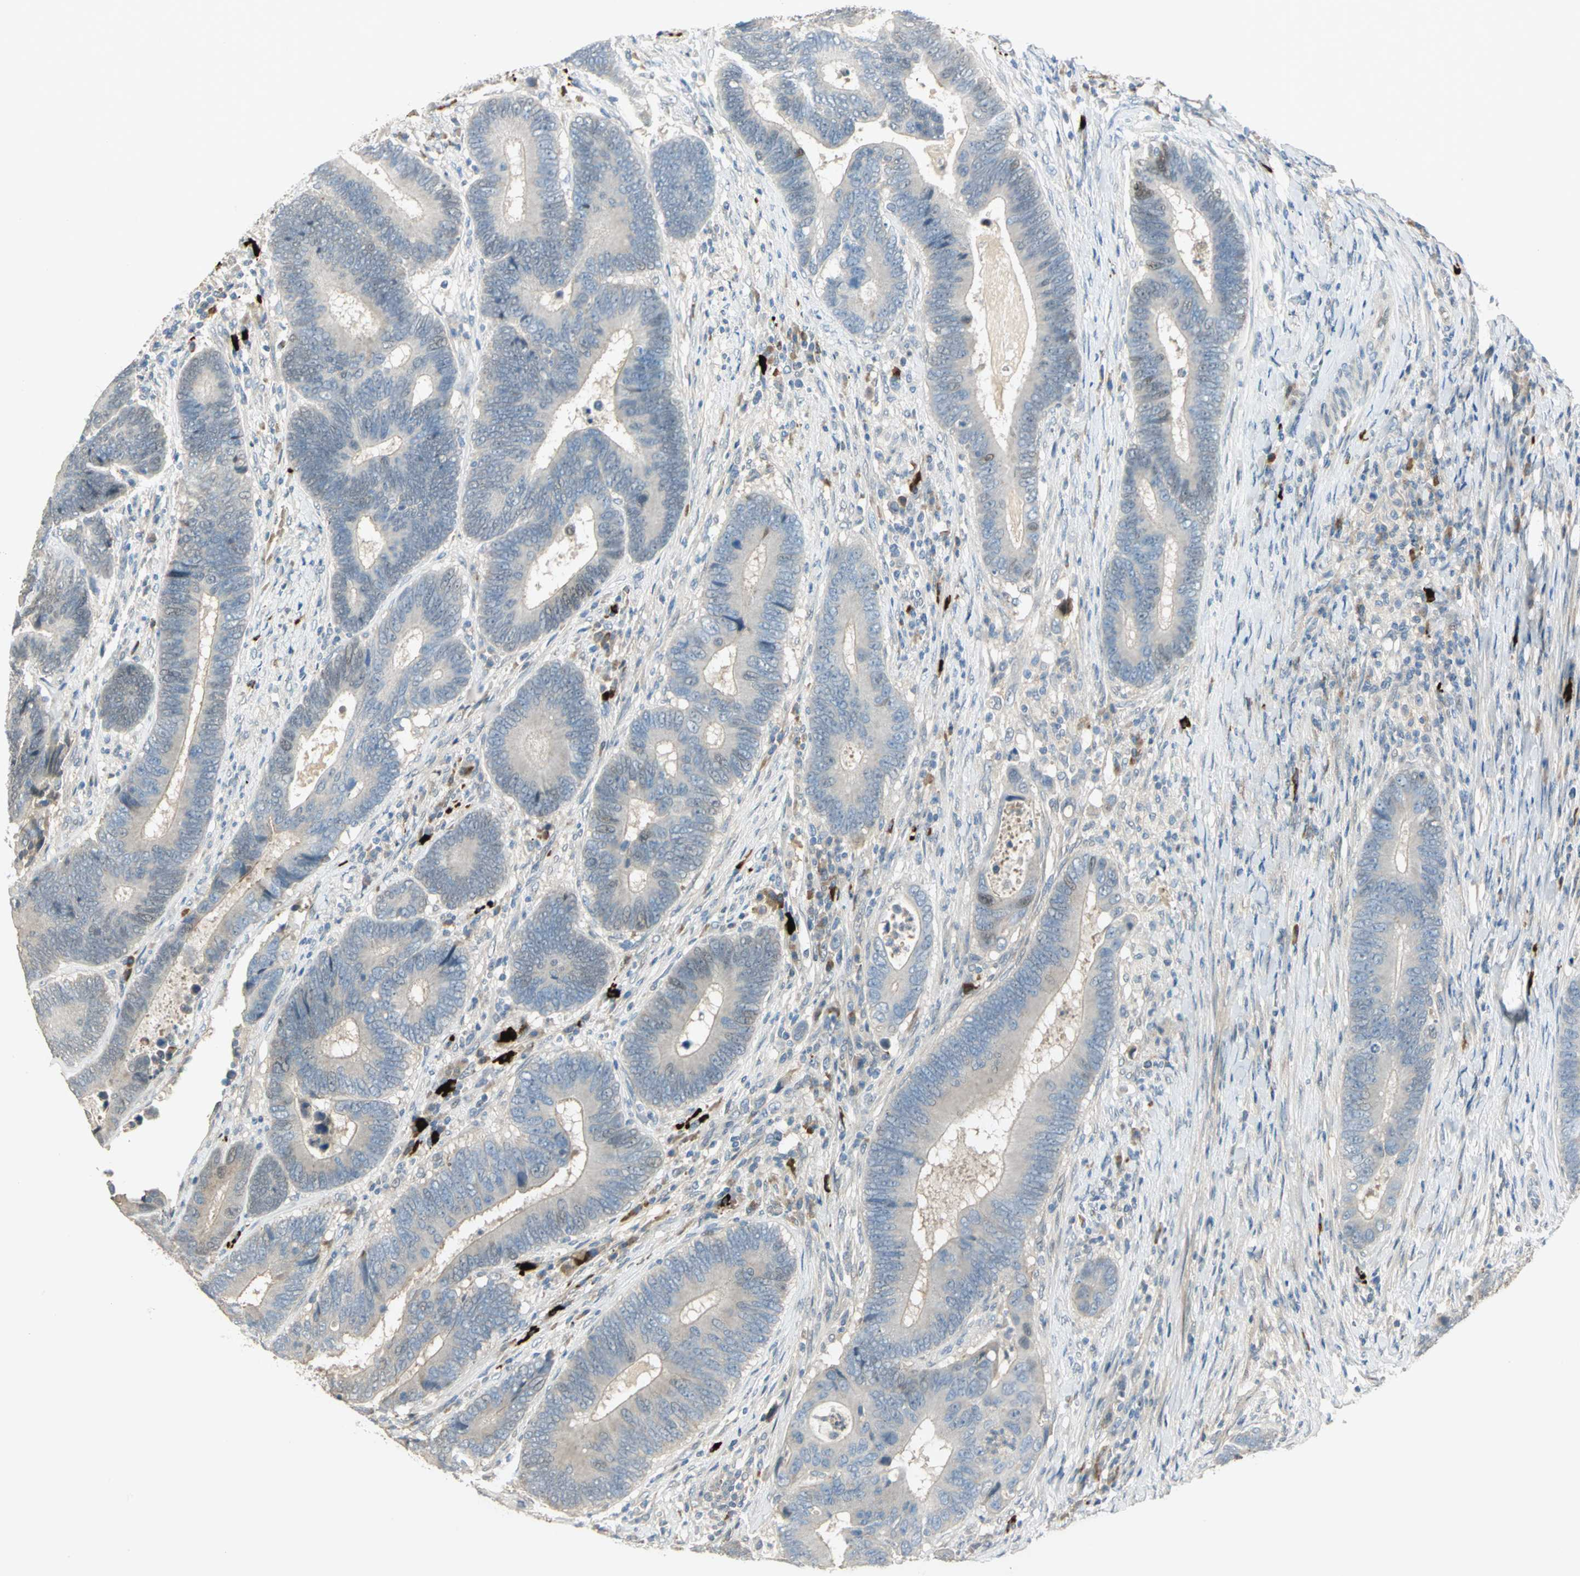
{"staining": {"intensity": "negative", "quantity": "none", "location": "none"}, "tissue": "colorectal cancer", "cell_type": "Tumor cells", "image_type": "cancer", "snomed": [{"axis": "morphology", "description": "Adenocarcinoma, NOS"}, {"axis": "topography", "description": "Colon"}], "caption": "High magnification brightfield microscopy of adenocarcinoma (colorectal) stained with DAB (3,3'-diaminobenzidine) (brown) and counterstained with hematoxylin (blue): tumor cells show no significant expression.", "gene": "PROC", "patient": {"sex": "female", "age": 78}}